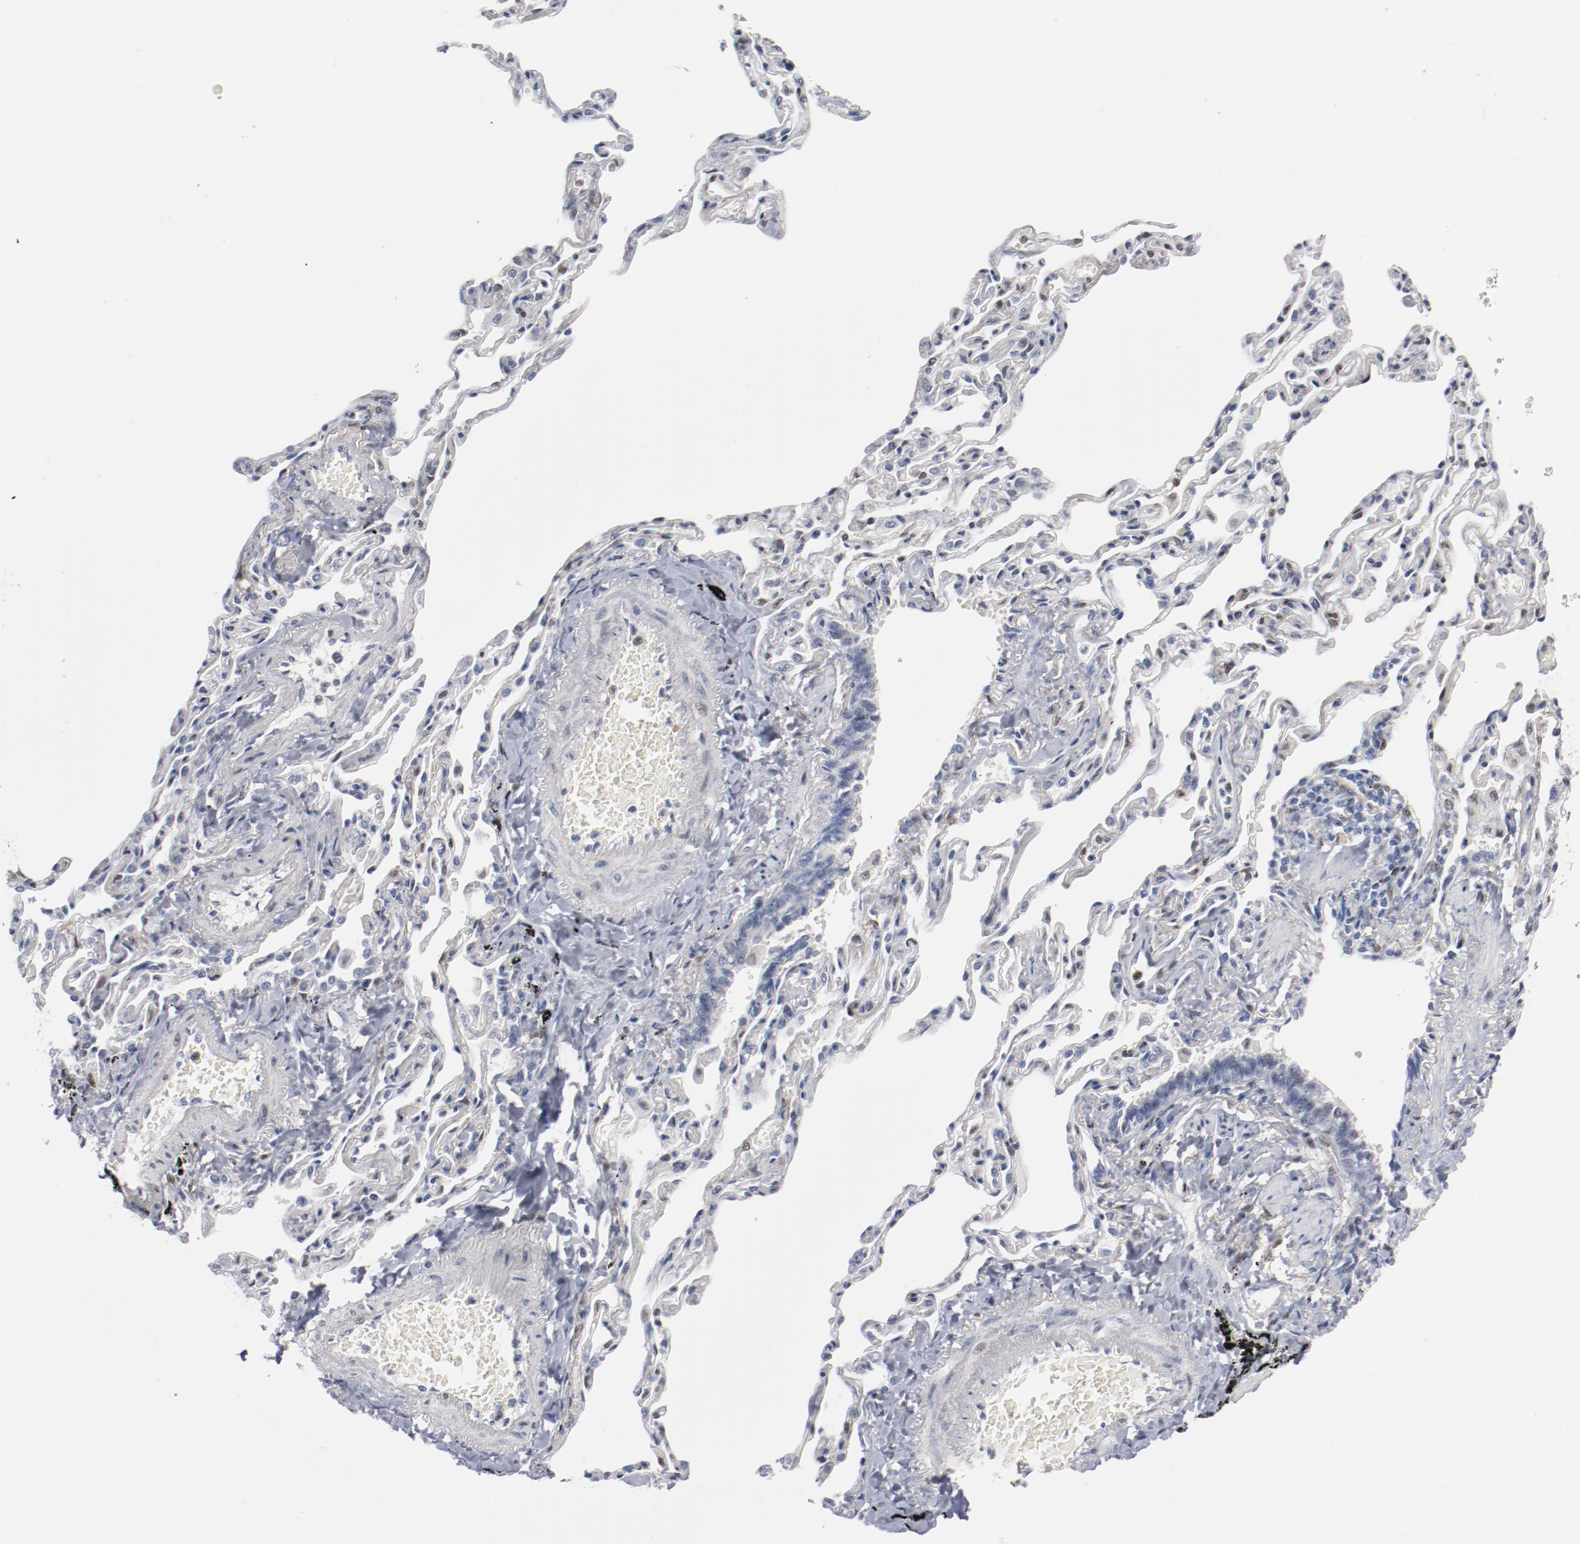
{"staining": {"intensity": "negative", "quantity": "none", "location": "none"}, "tissue": "bronchus", "cell_type": "Respiratory epithelial cells", "image_type": "normal", "snomed": [{"axis": "morphology", "description": "Normal tissue, NOS"}, {"axis": "topography", "description": "Cartilage tissue"}, {"axis": "topography", "description": "Bronchus"}, {"axis": "topography", "description": "Lung"}], "caption": "Immunohistochemical staining of normal human bronchus displays no significant expression in respiratory epithelial cells.", "gene": "ZEB2", "patient": {"sex": "male", "age": 64}}